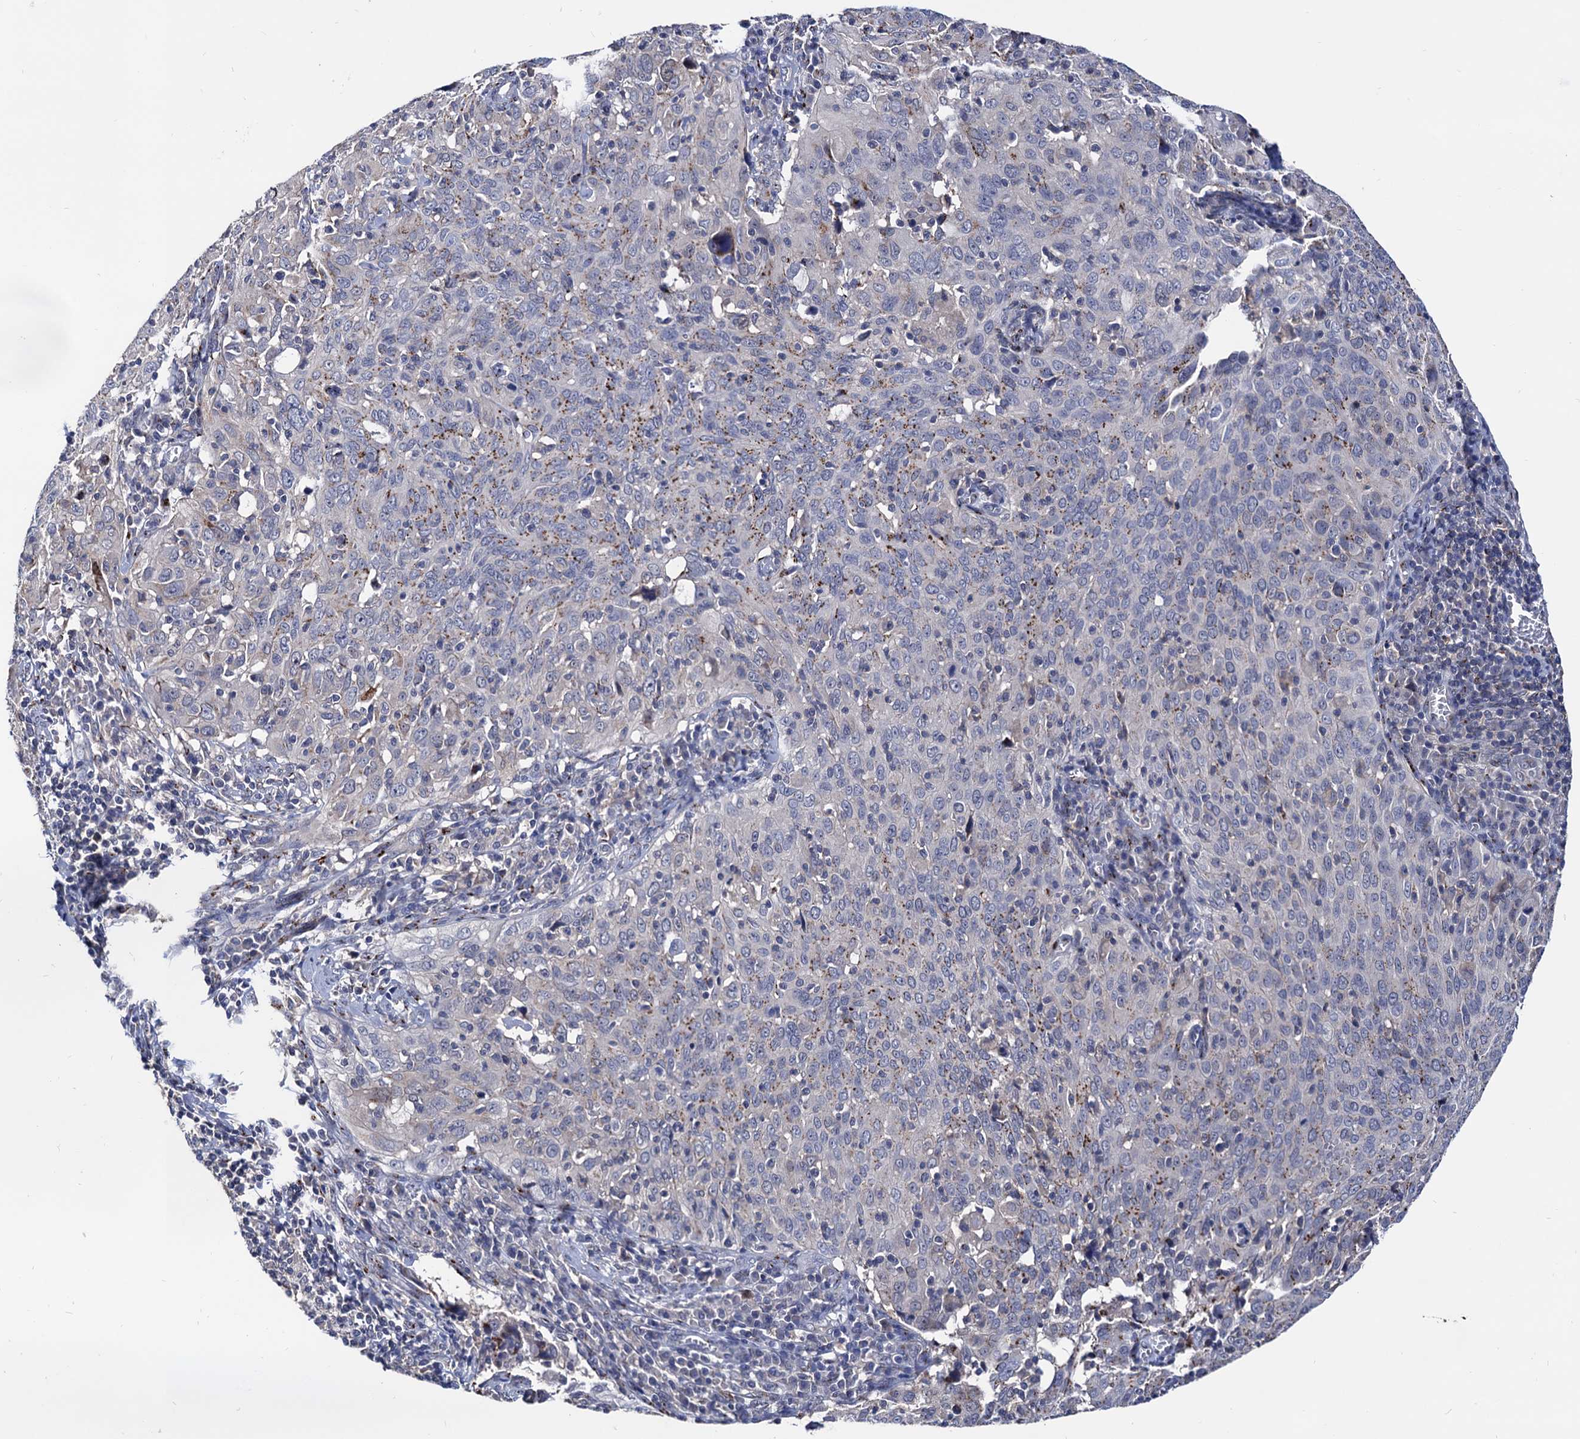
{"staining": {"intensity": "moderate", "quantity": "25%-75%", "location": "cytoplasmic/membranous"}, "tissue": "cervical cancer", "cell_type": "Tumor cells", "image_type": "cancer", "snomed": [{"axis": "morphology", "description": "Squamous cell carcinoma, NOS"}, {"axis": "topography", "description": "Cervix"}], "caption": "Immunohistochemistry (IHC) of human cervical cancer displays medium levels of moderate cytoplasmic/membranous staining in approximately 25%-75% of tumor cells. (DAB = brown stain, brightfield microscopy at high magnification).", "gene": "ESD", "patient": {"sex": "female", "age": 31}}